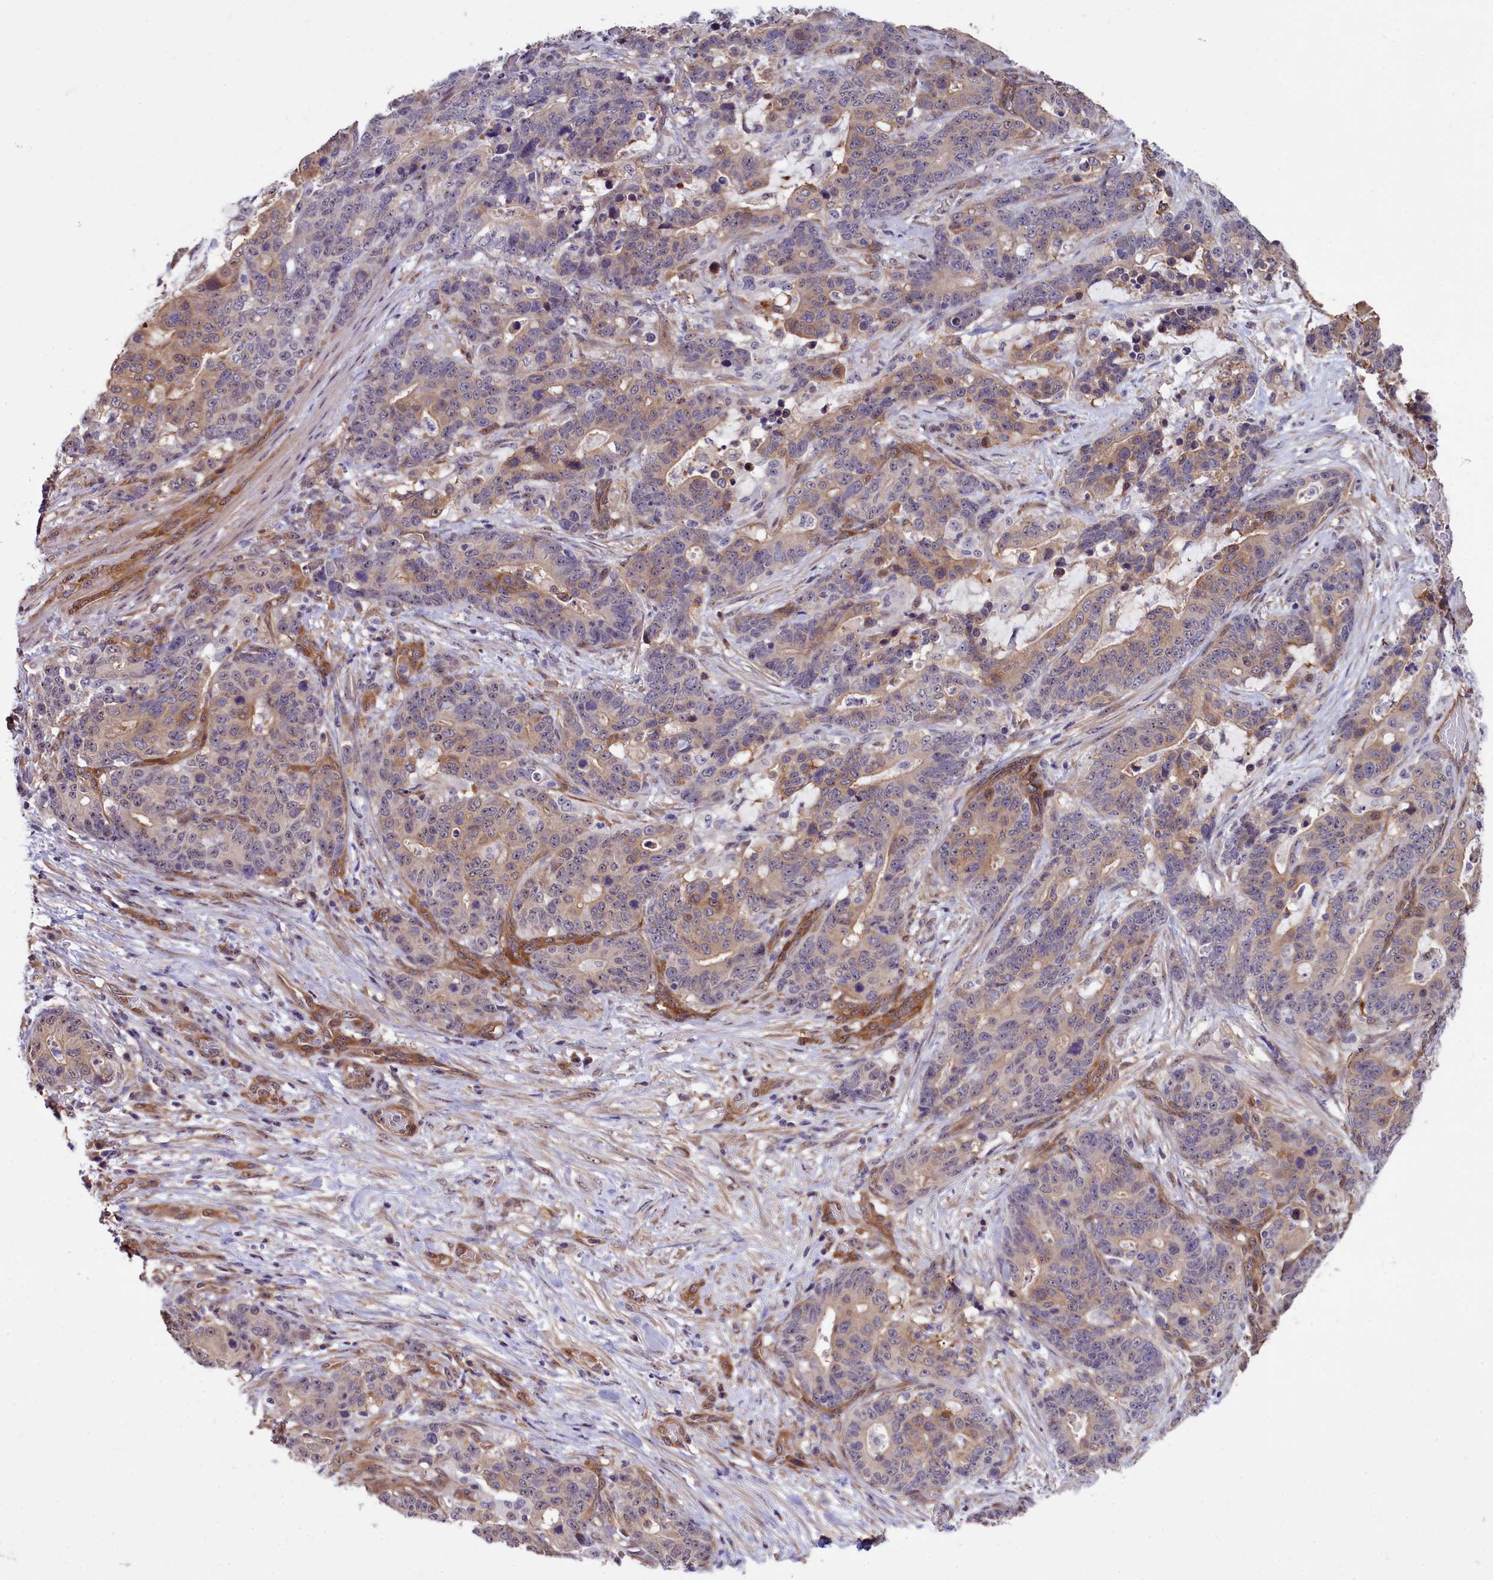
{"staining": {"intensity": "moderate", "quantity": "<25%", "location": "cytoplasmic/membranous"}, "tissue": "stomach cancer", "cell_type": "Tumor cells", "image_type": "cancer", "snomed": [{"axis": "morphology", "description": "Normal tissue, NOS"}, {"axis": "morphology", "description": "Adenocarcinoma, NOS"}, {"axis": "topography", "description": "Stomach"}], "caption": "This is a histology image of immunohistochemistry (IHC) staining of adenocarcinoma (stomach), which shows moderate positivity in the cytoplasmic/membranous of tumor cells.", "gene": "BCAR1", "patient": {"sex": "female", "age": 64}}